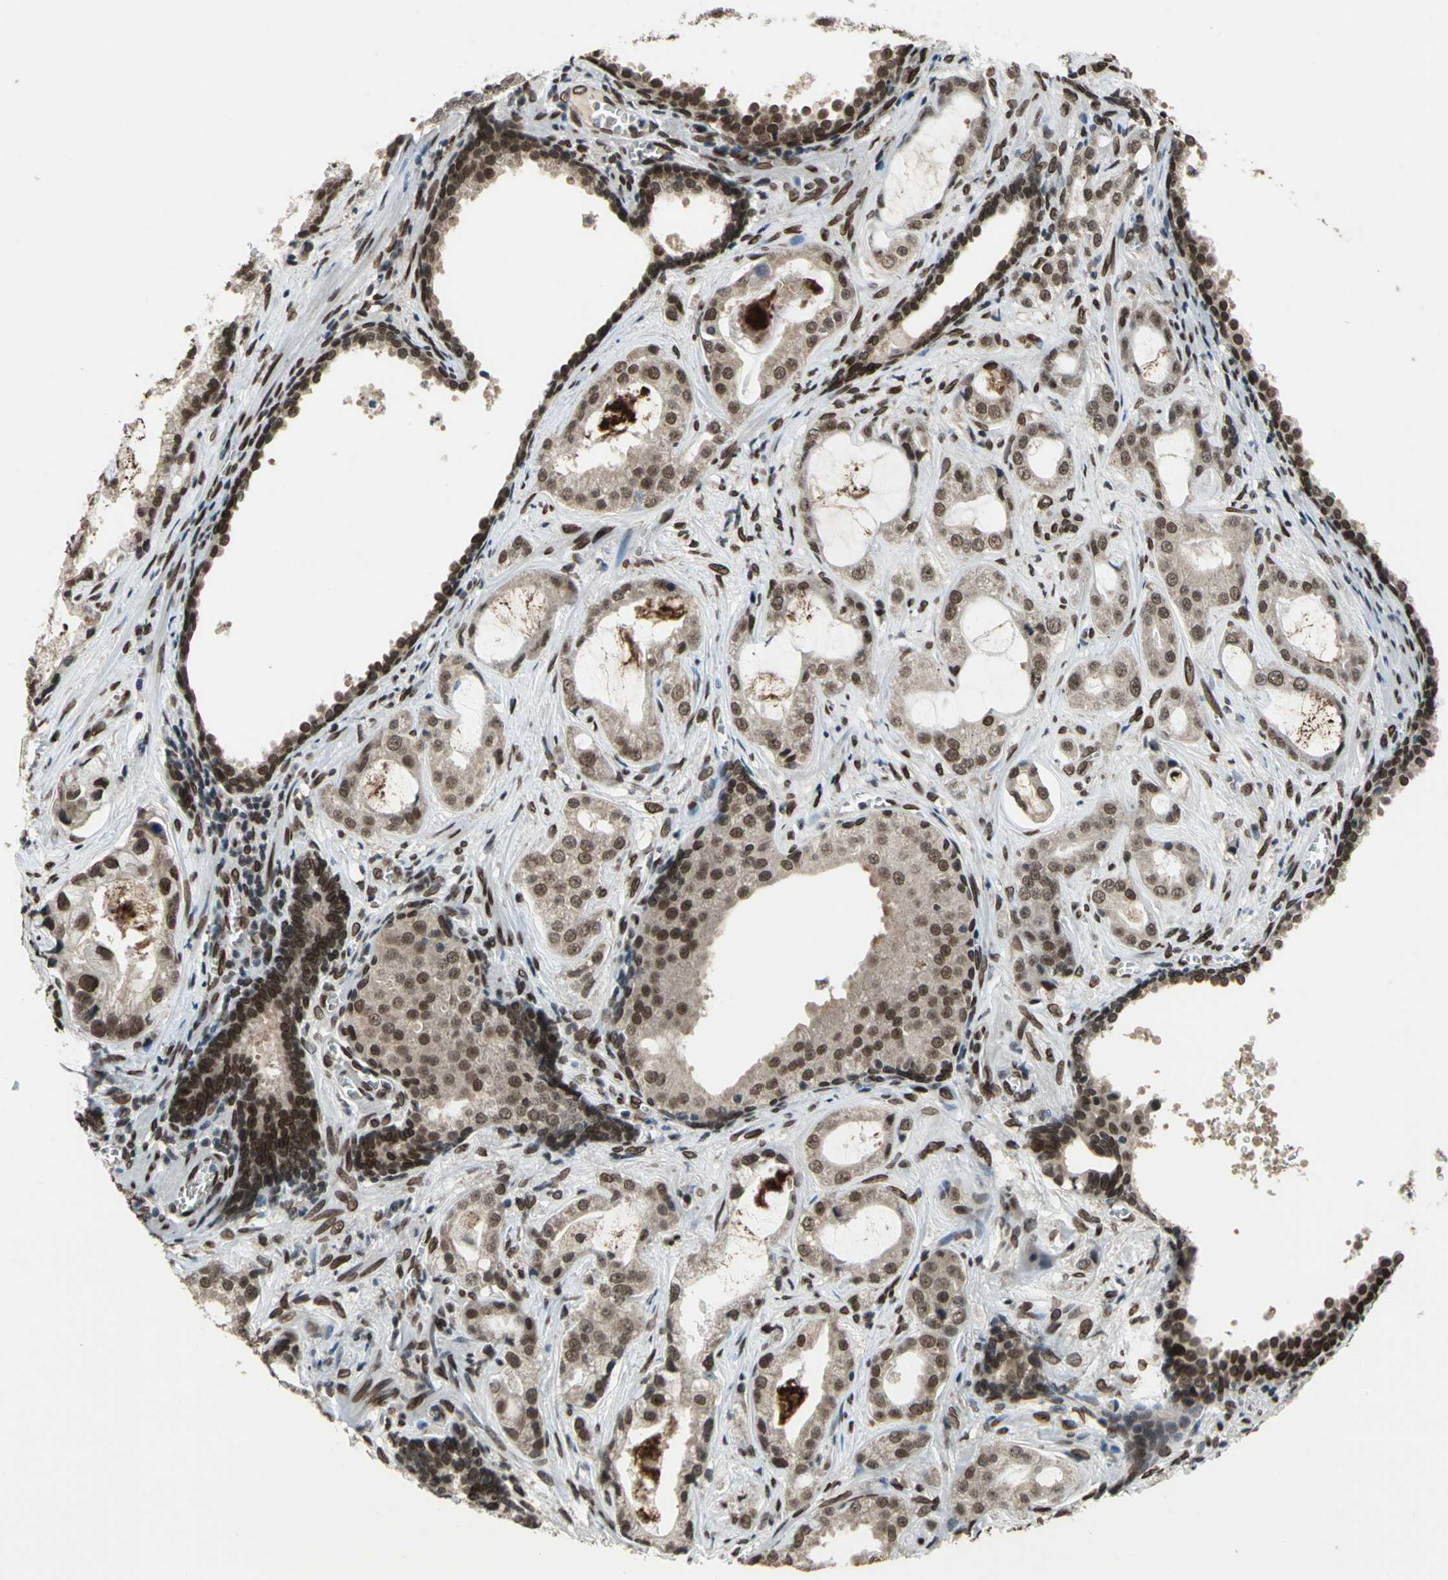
{"staining": {"intensity": "moderate", "quantity": ">75%", "location": "cytoplasmic/membranous,nuclear"}, "tissue": "prostate cancer", "cell_type": "Tumor cells", "image_type": "cancer", "snomed": [{"axis": "morphology", "description": "Adenocarcinoma, Low grade"}, {"axis": "topography", "description": "Prostate"}], "caption": "Immunohistochemical staining of prostate adenocarcinoma (low-grade) demonstrates medium levels of moderate cytoplasmic/membranous and nuclear staining in about >75% of tumor cells. Nuclei are stained in blue.", "gene": "ISY1", "patient": {"sex": "male", "age": 59}}